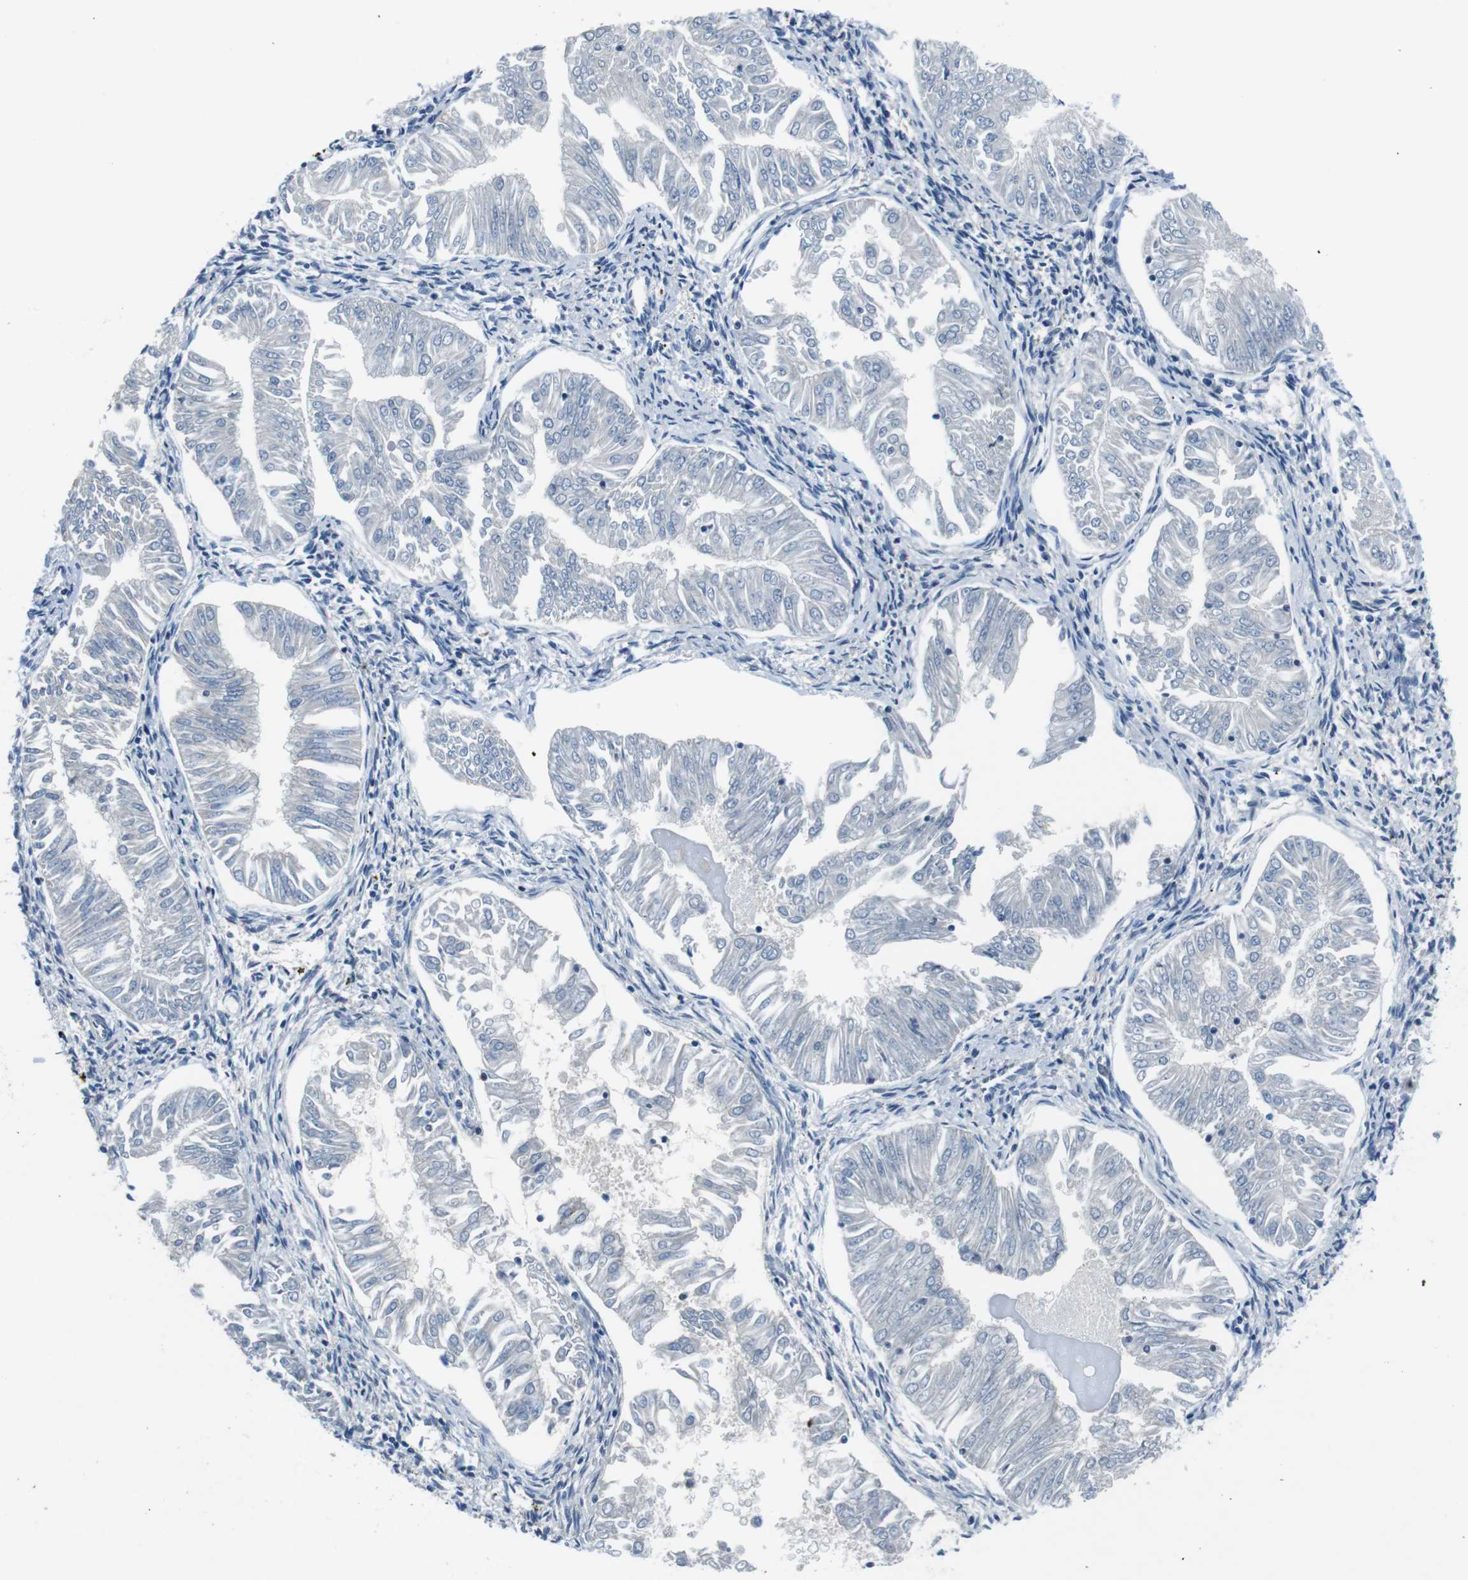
{"staining": {"intensity": "negative", "quantity": "none", "location": "none"}, "tissue": "endometrial cancer", "cell_type": "Tumor cells", "image_type": "cancer", "snomed": [{"axis": "morphology", "description": "Adenocarcinoma, NOS"}, {"axis": "topography", "description": "Endometrium"}], "caption": "Tumor cells show no significant positivity in endometrial cancer (adenocarcinoma).", "gene": "TULP3", "patient": {"sex": "female", "age": 53}}